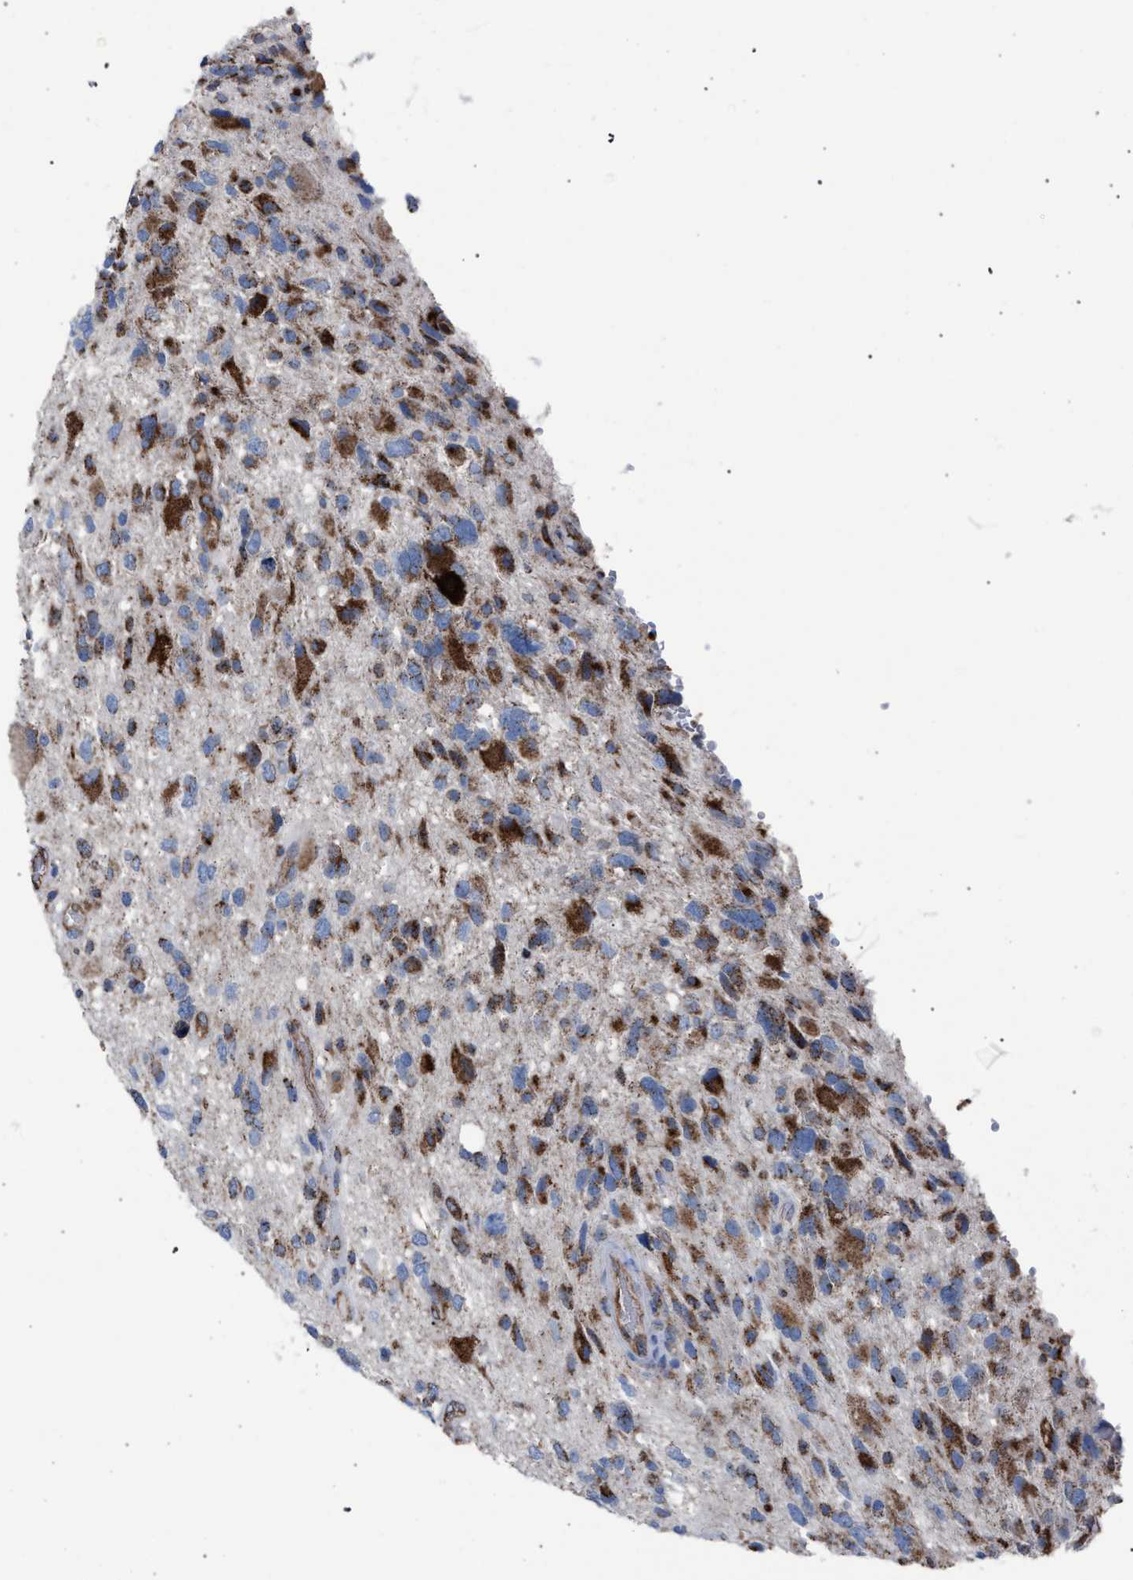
{"staining": {"intensity": "moderate", "quantity": ">75%", "location": "cytoplasmic/membranous"}, "tissue": "glioma", "cell_type": "Tumor cells", "image_type": "cancer", "snomed": [{"axis": "morphology", "description": "Glioma, malignant, High grade"}, {"axis": "topography", "description": "Brain"}], "caption": "The immunohistochemical stain labels moderate cytoplasmic/membranous staining in tumor cells of high-grade glioma (malignant) tissue. (brown staining indicates protein expression, while blue staining denotes nuclei).", "gene": "HSD17B4", "patient": {"sex": "male", "age": 33}}